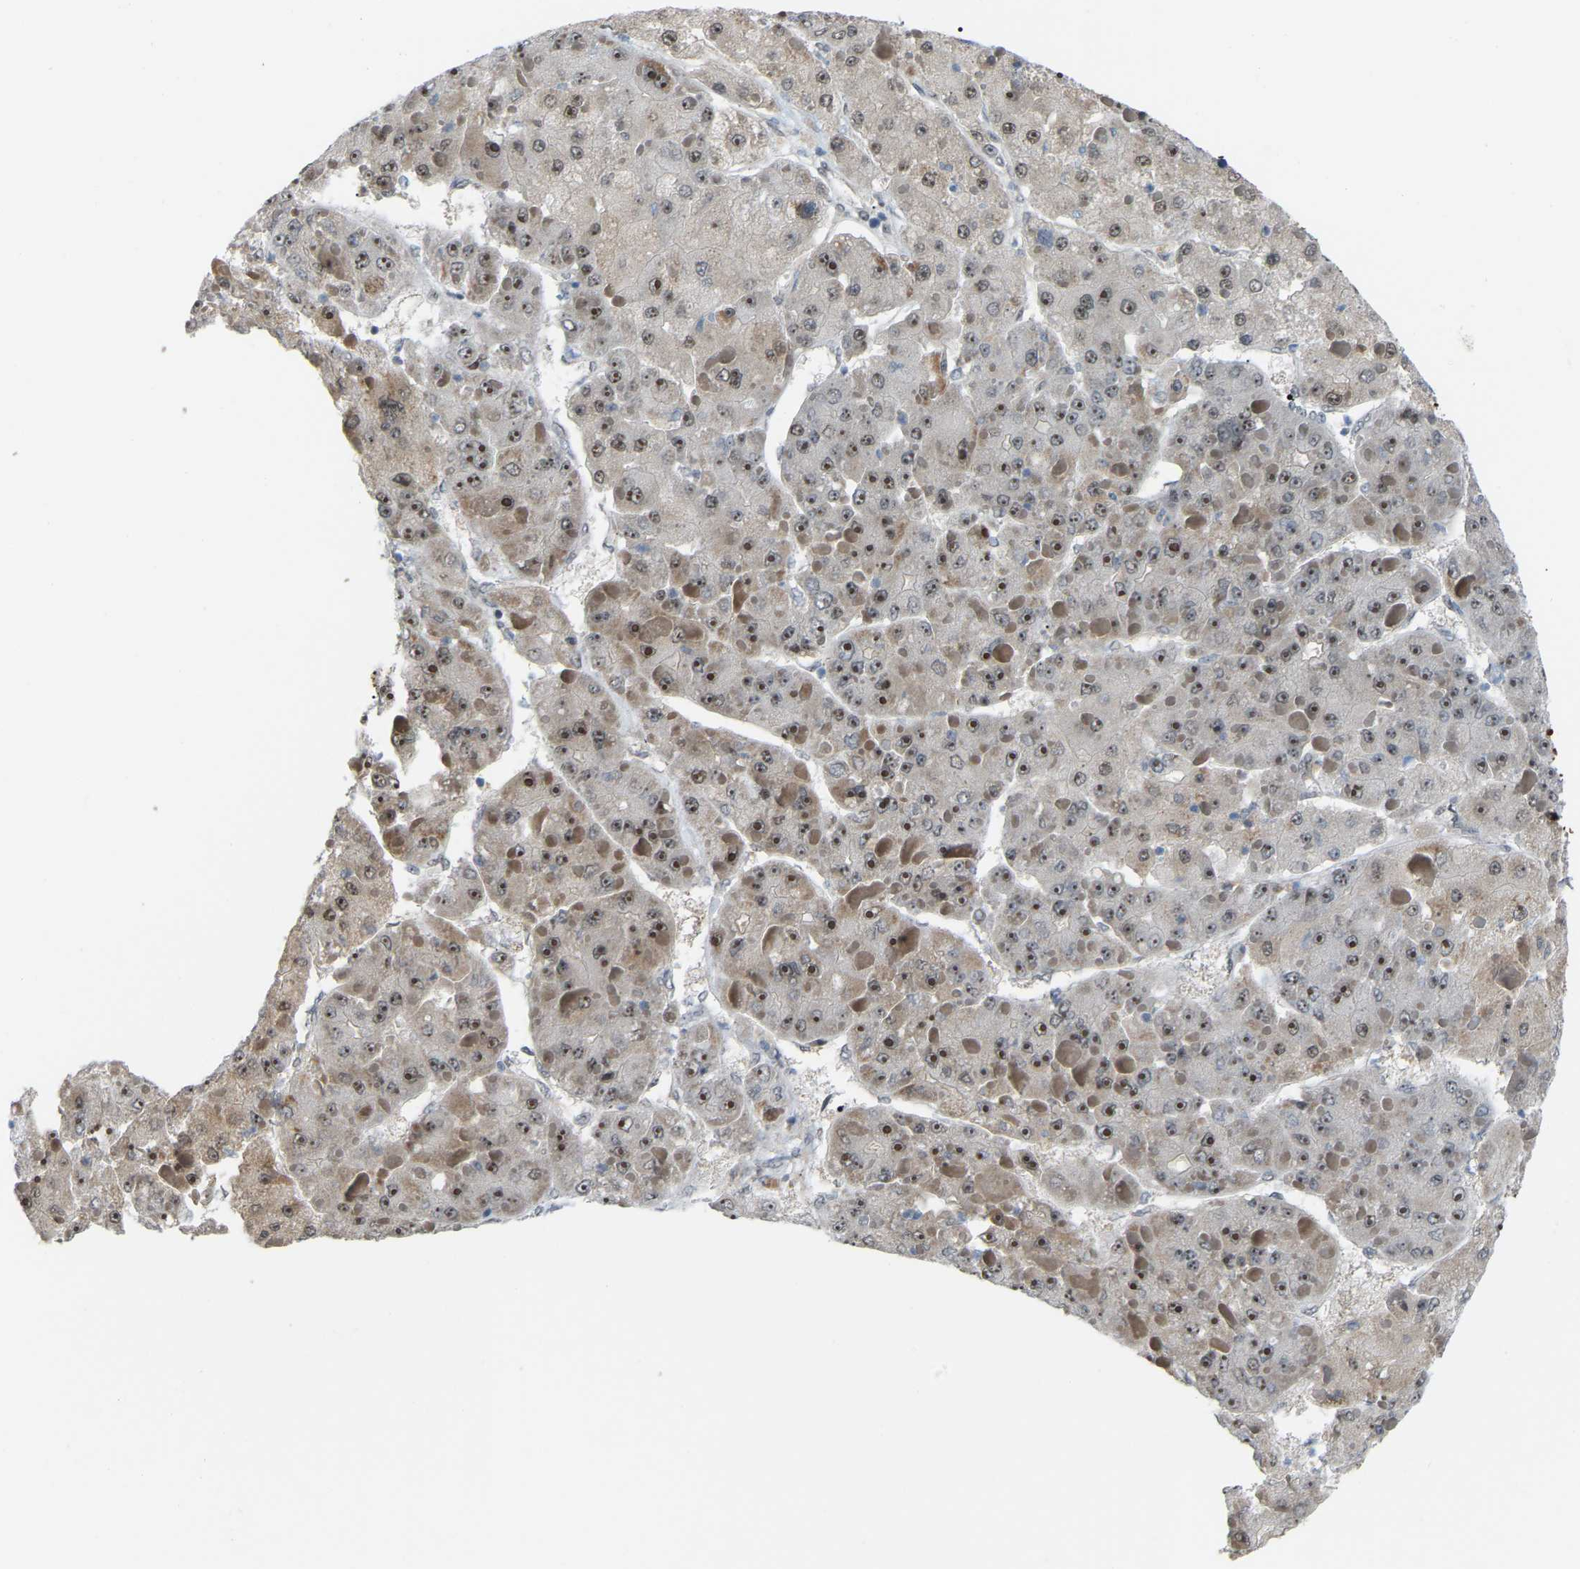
{"staining": {"intensity": "strong", "quantity": "25%-75%", "location": "nuclear"}, "tissue": "liver cancer", "cell_type": "Tumor cells", "image_type": "cancer", "snomed": [{"axis": "morphology", "description": "Carcinoma, Hepatocellular, NOS"}, {"axis": "topography", "description": "Liver"}], "caption": "Protein staining of liver hepatocellular carcinoma tissue demonstrates strong nuclear staining in approximately 25%-75% of tumor cells.", "gene": "CROT", "patient": {"sex": "female", "age": 73}}